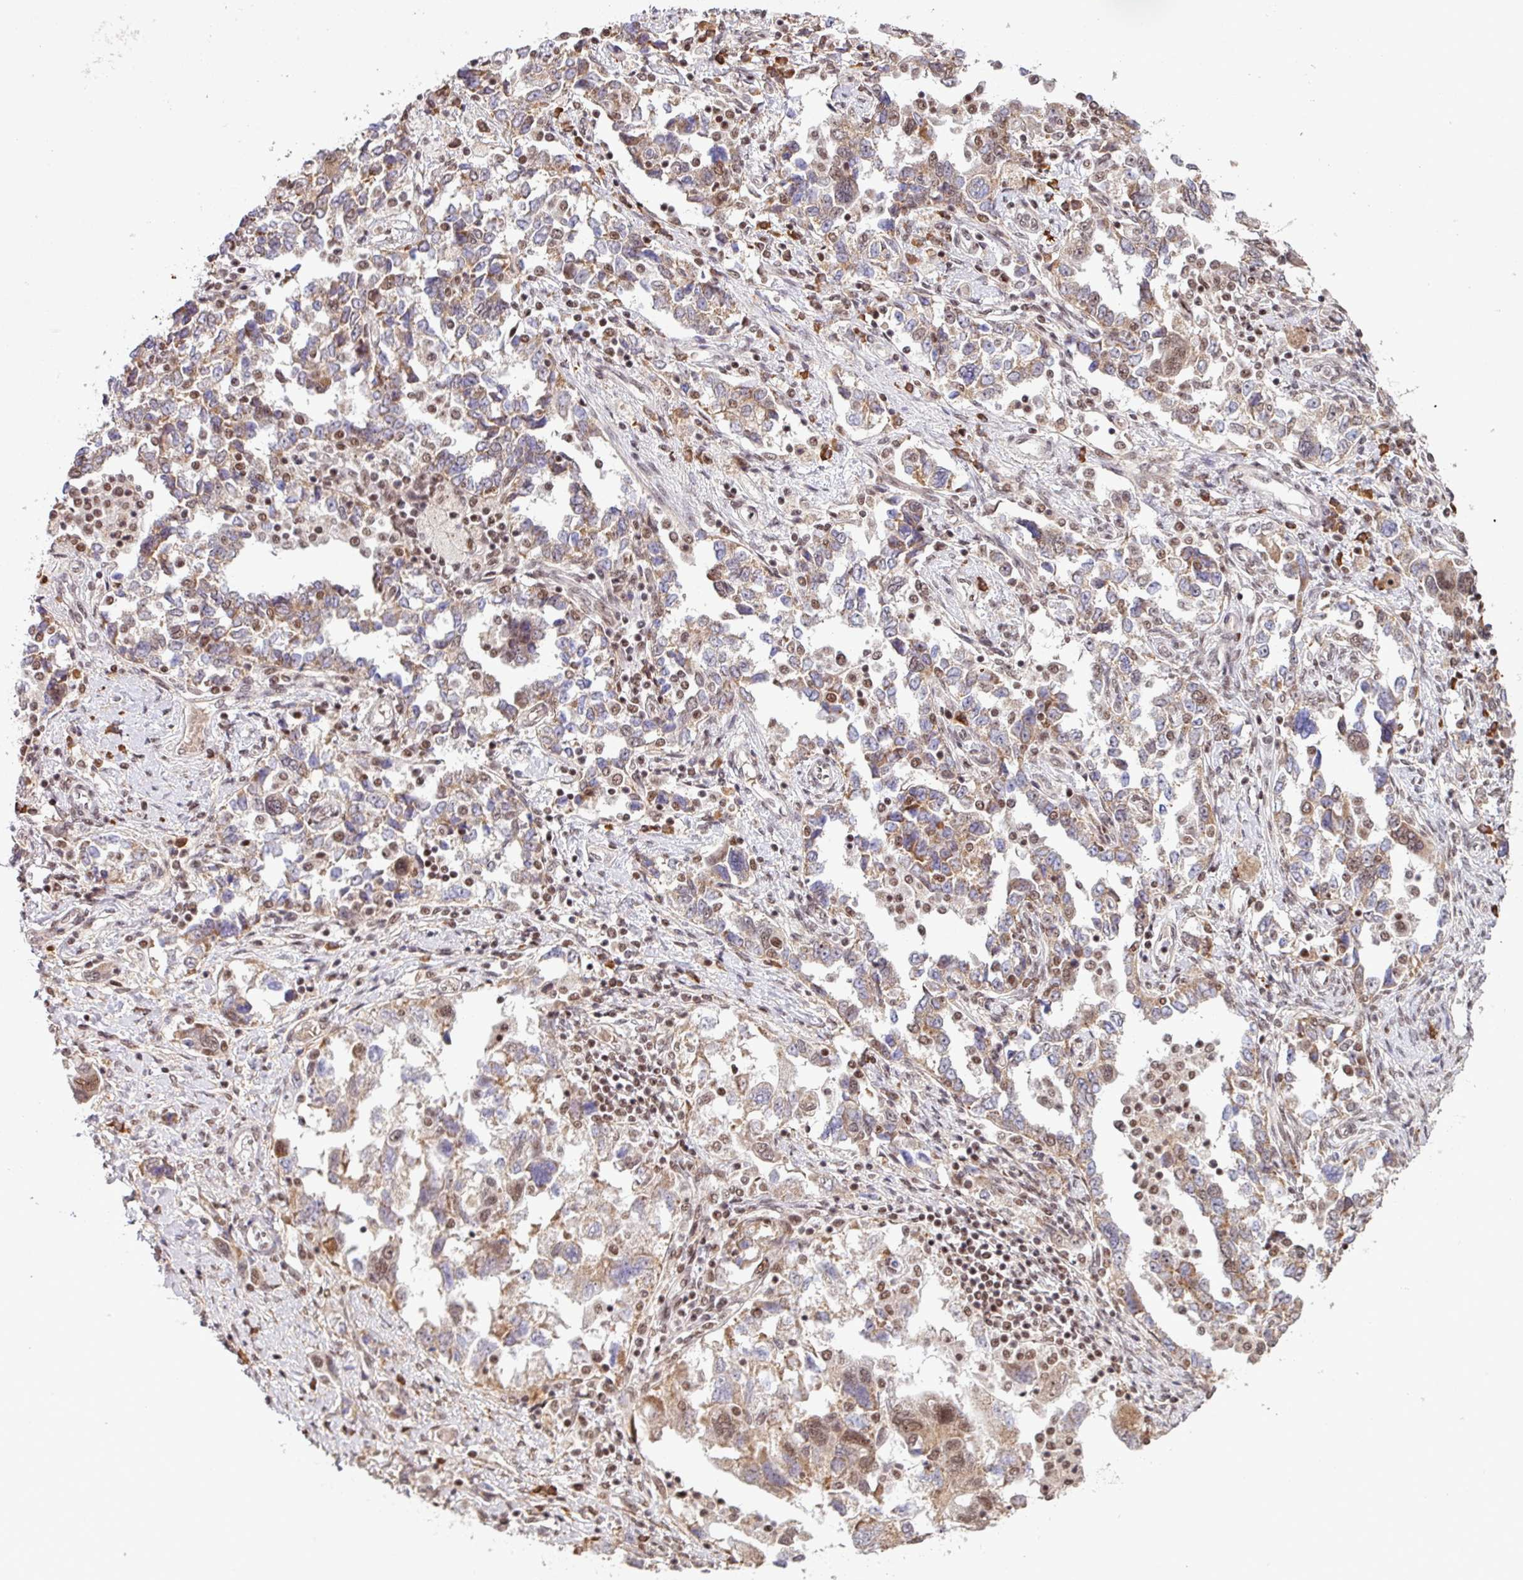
{"staining": {"intensity": "moderate", "quantity": "25%-75%", "location": "nuclear"}, "tissue": "ovarian cancer", "cell_type": "Tumor cells", "image_type": "cancer", "snomed": [{"axis": "morphology", "description": "Carcinoma, NOS"}, {"axis": "morphology", "description": "Cystadenocarcinoma, serous, NOS"}, {"axis": "topography", "description": "Ovary"}], "caption": "Immunohistochemical staining of carcinoma (ovarian) reveals medium levels of moderate nuclear protein staining in approximately 25%-75% of tumor cells.", "gene": "PHF23", "patient": {"sex": "female", "age": 69}}